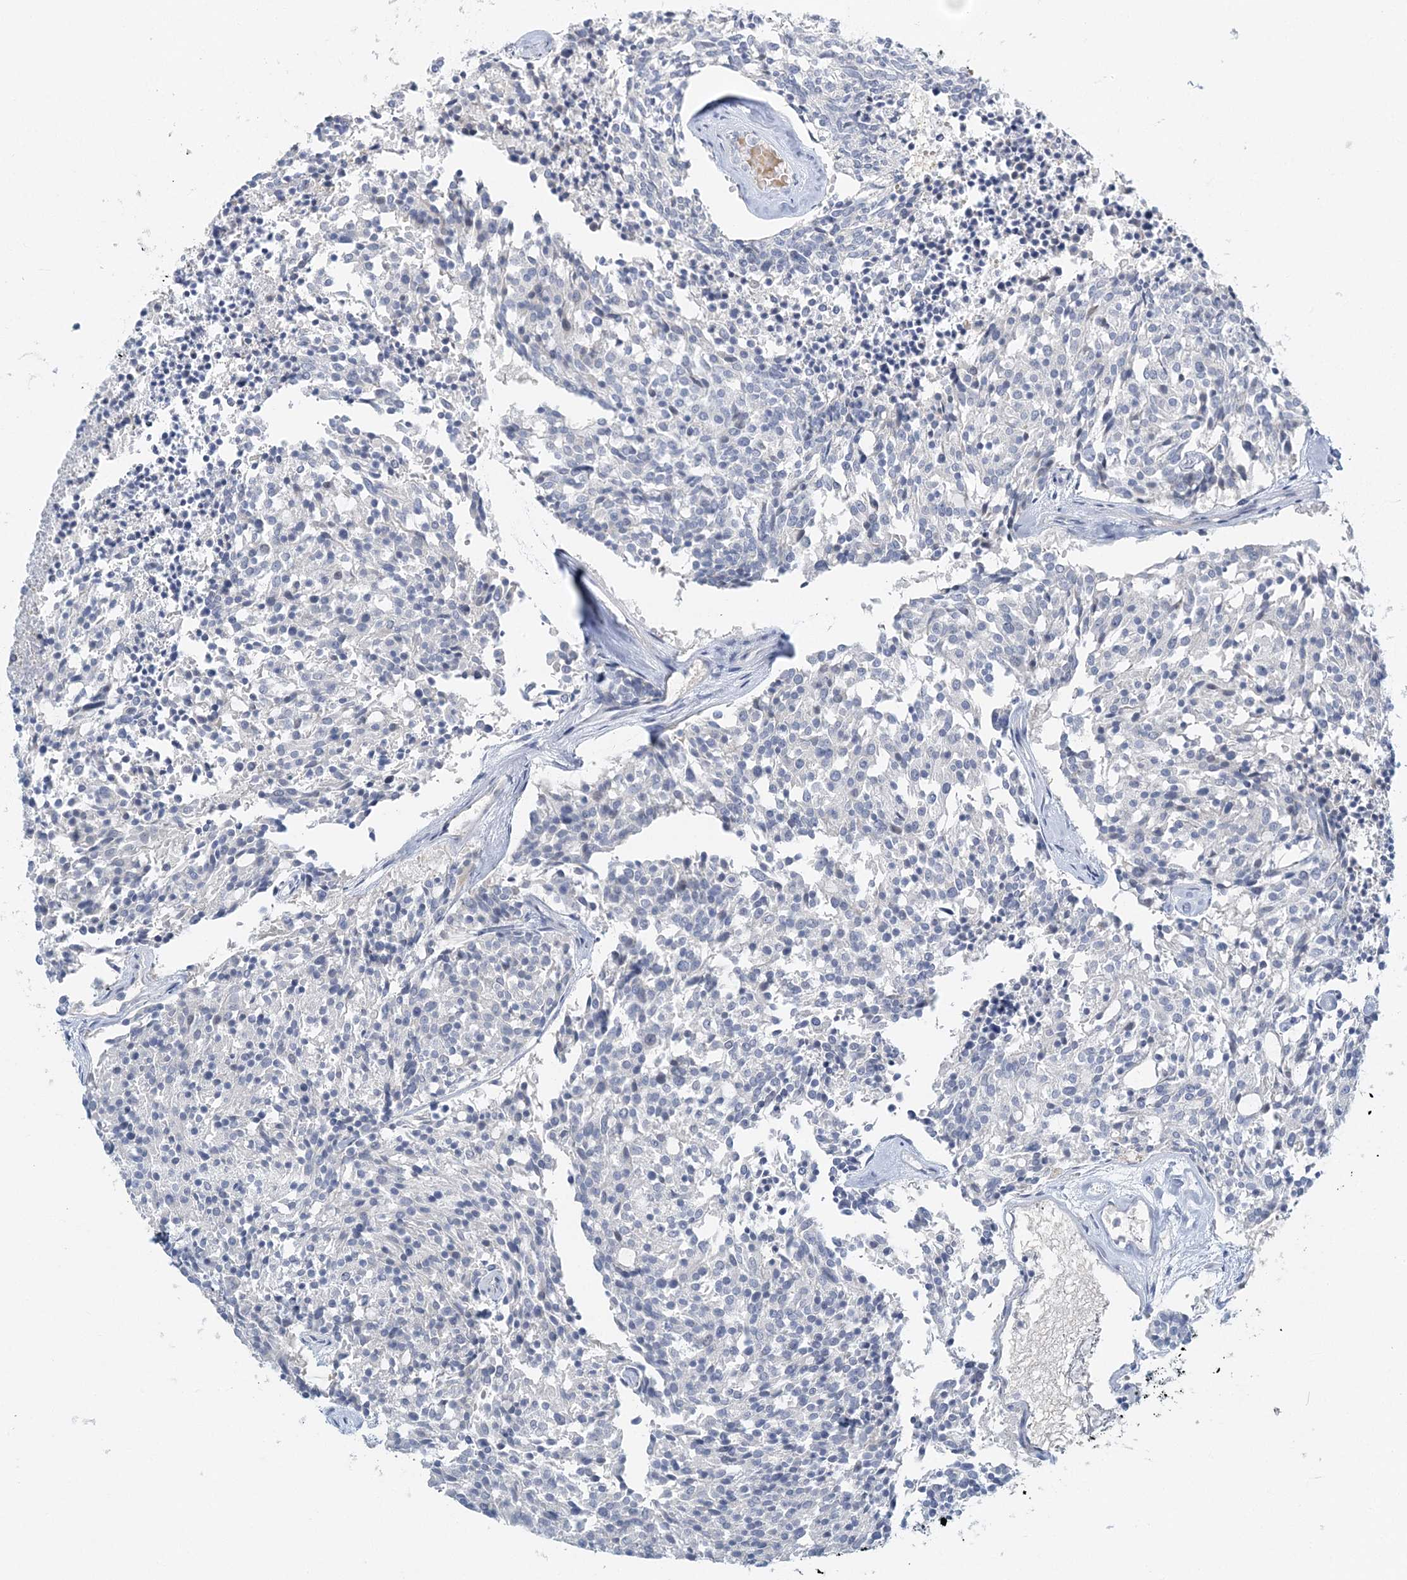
{"staining": {"intensity": "negative", "quantity": "none", "location": "none"}, "tissue": "carcinoid", "cell_type": "Tumor cells", "image_type": "cancer", "snomed": [{"axis": "morphology", "description": "Carcinoid, malignant, NOS"}, {"axis": "topography", "description": "Pancreas"}], "caption": "An IHC histopathology image of malignant carcinoid is shown. There is no staining in tumor cells of malignant carcinoid.", "gene": "VILL", "patient": {"sex": "female", "age": 54}}